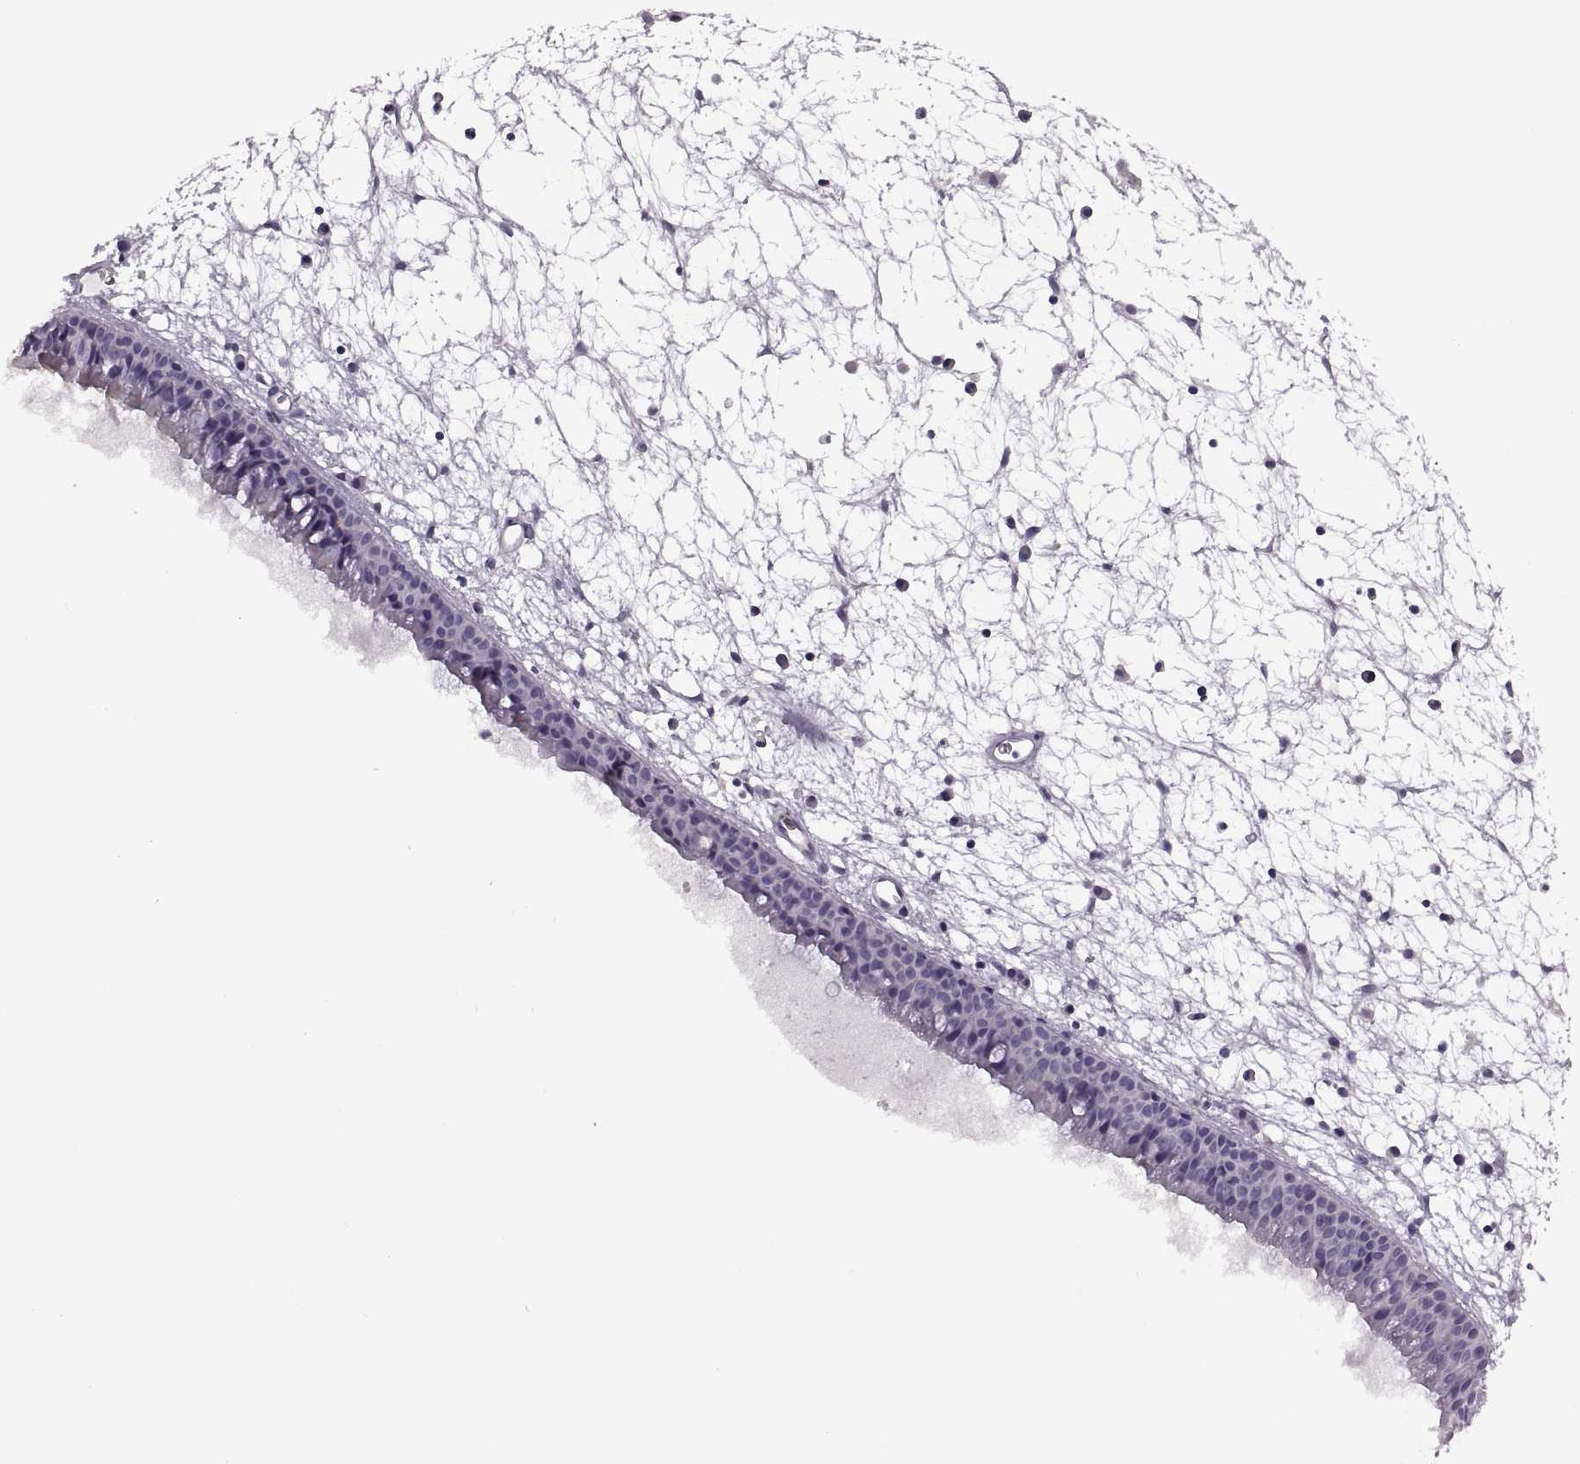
{"staining": {"intensity": "negative", "quantity": "none", "location": "none"}, "tissue": "nasopharynx", "cell_type": "Respiratory epithelial cells", "image_type": "normal", "snomed": [{"axis": "morphology", "description": "Normal tissue, NOS"}, {"axis": "topography", "description": "Nasopharynx"}], "caption": "Immunohistochemical staining of unremarkable nasopharynx exhibits no significant staining in respiratory epithelial cells. Nuclei are stained in blue.", "gene": "PIERCE1", "patient": {"sex": "male", "age": 61}}